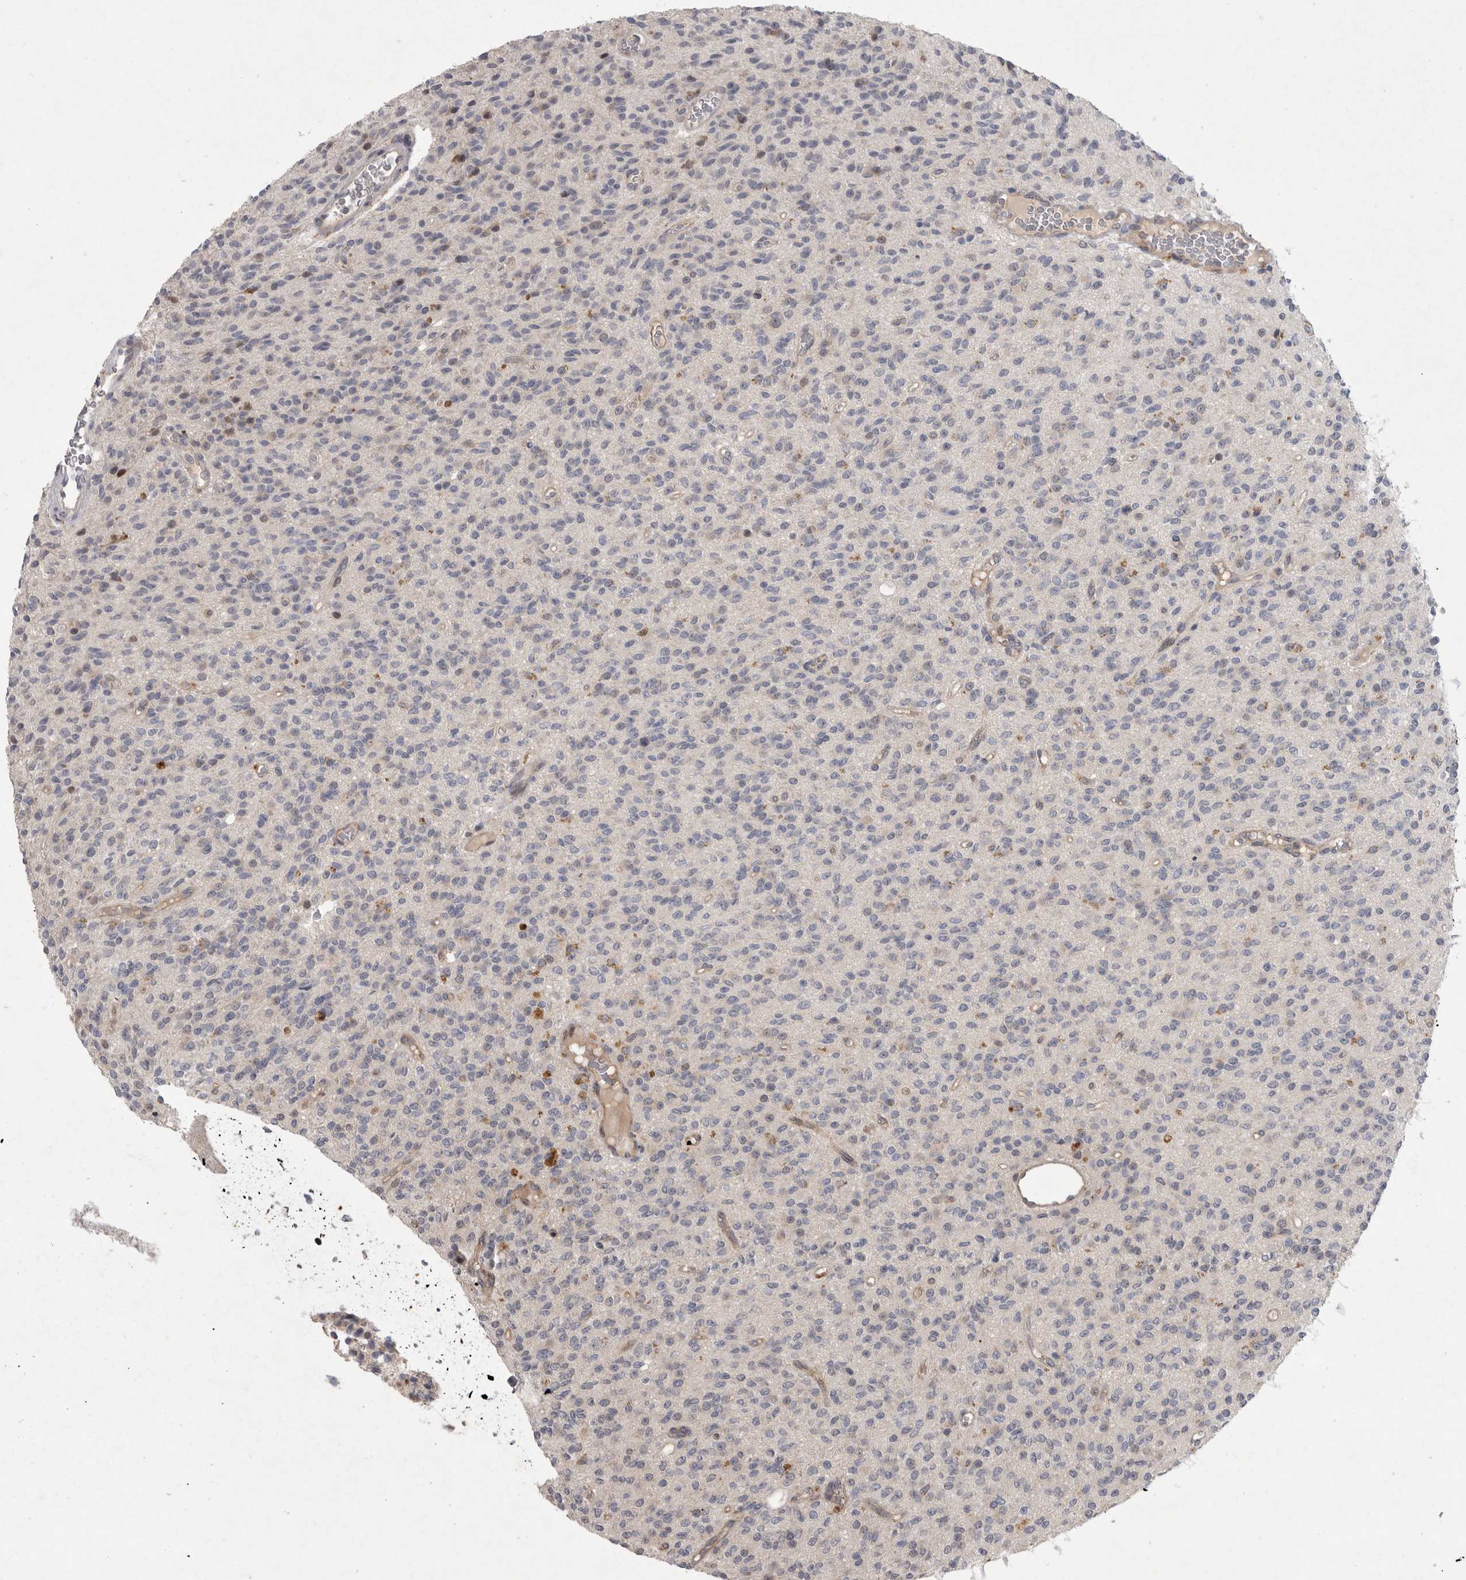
{"staining": {"intensity": "negative", "quantity": "none", "location": "none"}, "tissue": "glioma", "cell_type": "Tumor cells", "image_type": "cancer", "snomed": [{"axis": "morphology", "description": "Glioma, malignant, High grade"}, {"axis": "topography", "description": "Brain"}], "caption": "The immunohistochemistry (IHC) image has no significant staining in tumor cells of high-grade glioma (malignant) tissue.", "gene": "MAN2A1", "patient": {"sex": "male", "age": 34}}